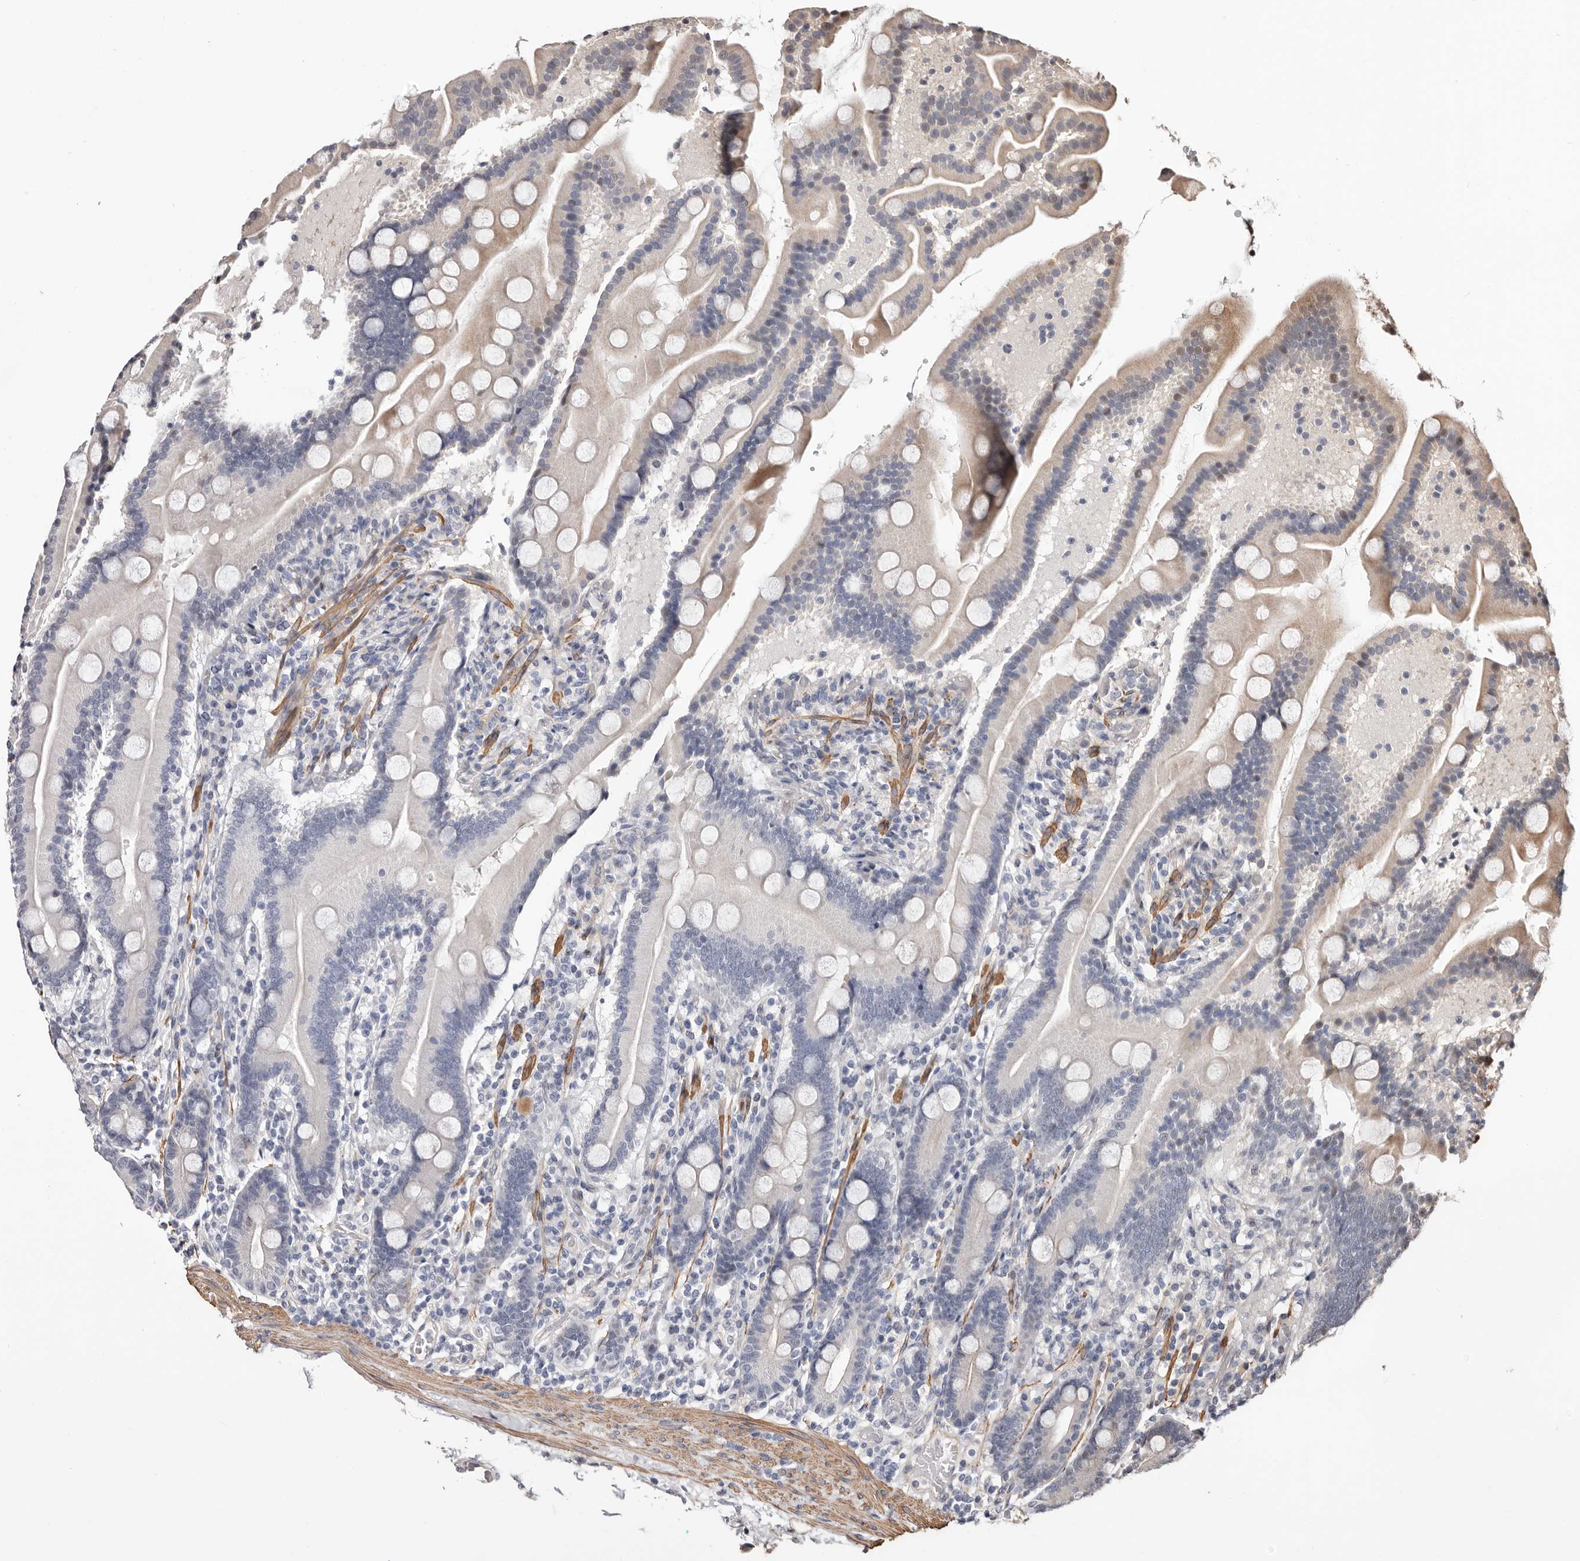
{"staining": {"intensity": "negative", "quantity": "none", "location": "none"}, "tissue": "duodenum", "cell_type": "Glandular cells", "image_type": "normal", "snomed": [{"axis": "morphology", "description": "Normal tissue, NOS"}, {"axis": "topography", "description": "Duodenum"}], "caption": "Normal duodenum was stained to show a protein in brown. There is no significant expression in glandular cells.", "gene": "TRIP13", "patient": {"sex": "male", "age": 55}}